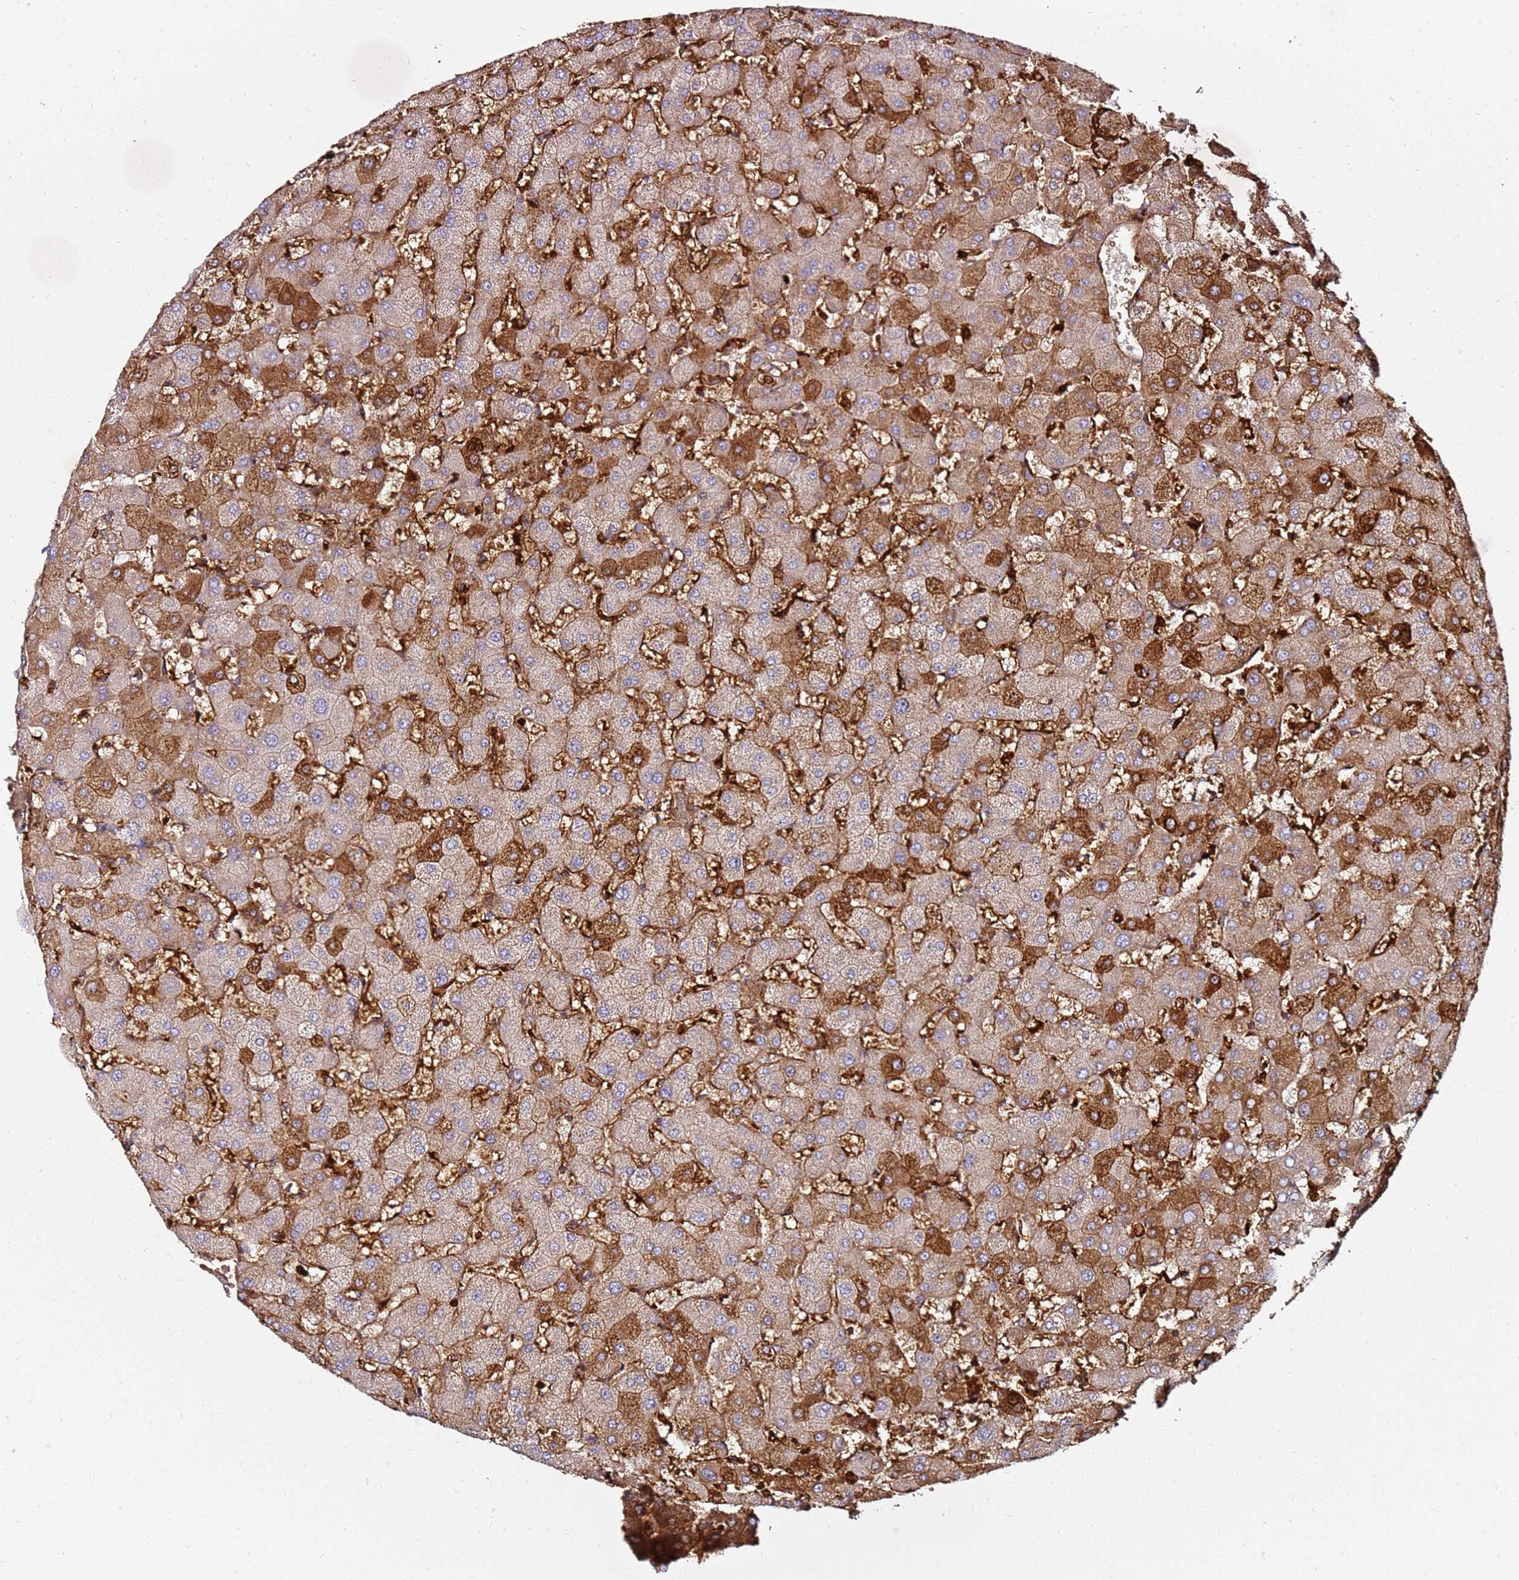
{"staining": {"intensity": "strong", "quantity": "<25%", "location": "nuclear"}, "tissue": "liver", "cell_type": "Cholangiocytes", "image_type": "normal", "snomed": [{"axis": "morphology", "description": "Normal tissue, NOS"}, {"axis": "topography", "description": "Liver"}], "caption": "Unremarkable liver demonstrates strong nuclear expression in approximately <25% of cholangiocytes The protein of interest is shown in brown color, while the nuclei are stained blue..", "gene": "RNF11", "patient": {"sex": "female", "age": 63}}